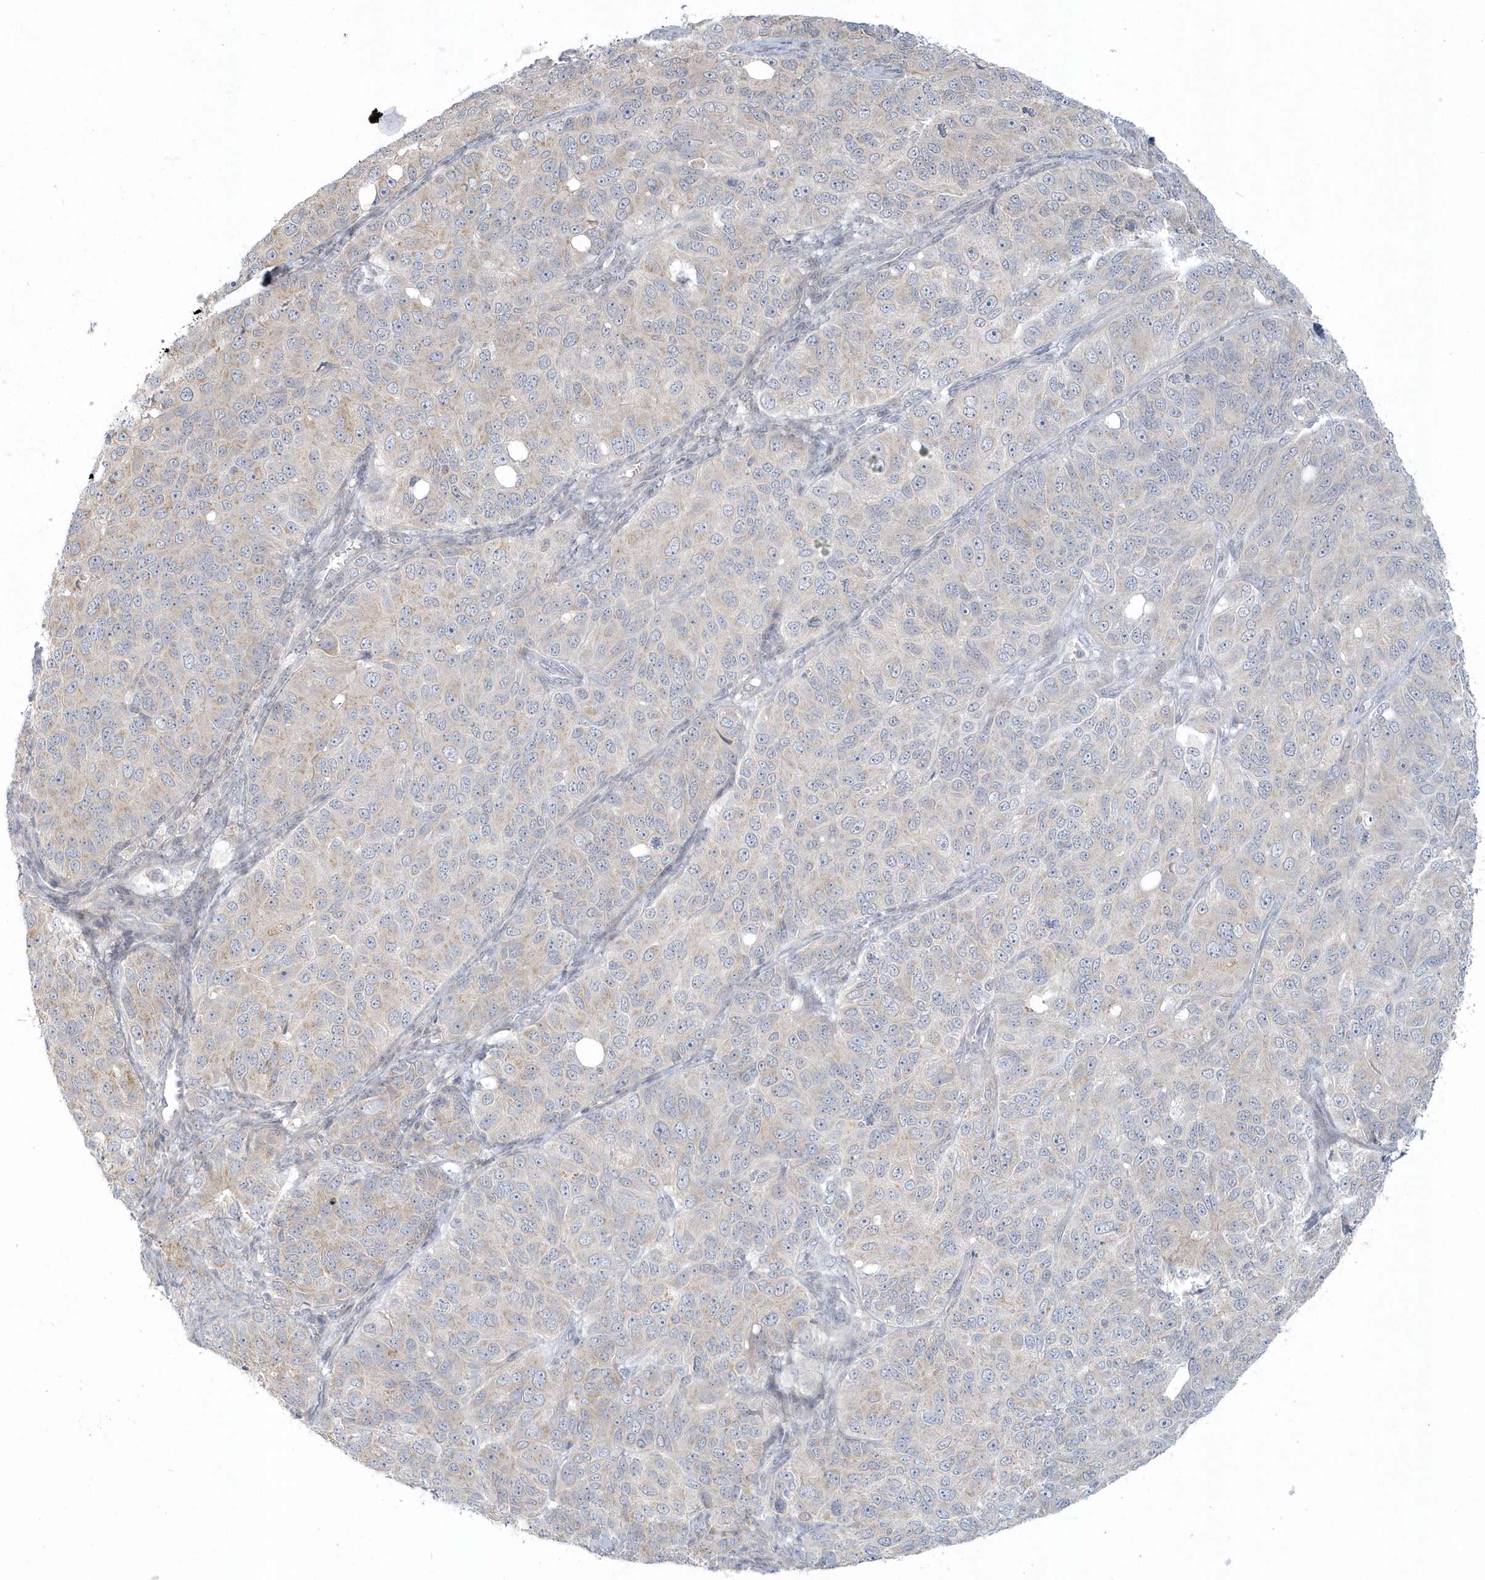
{"staining": {"intensity": "negative", "quantity": "none", "location": "none"}, "tissue": "ovarian cancer", "cell_type": "Tumor cells", "image_type": "cancer", "snomed": [{"axis": "morphology", "description": "Carcinoma, endometroid"}, {"axis": "topography", "description": "Ovary"}], "caption": "Tumor cells show no significant protein expression in ovarian cancer (endometroid carcinoma).", "gene": "BLTP3A", "patient": {"sex": "female", "age": 51}}